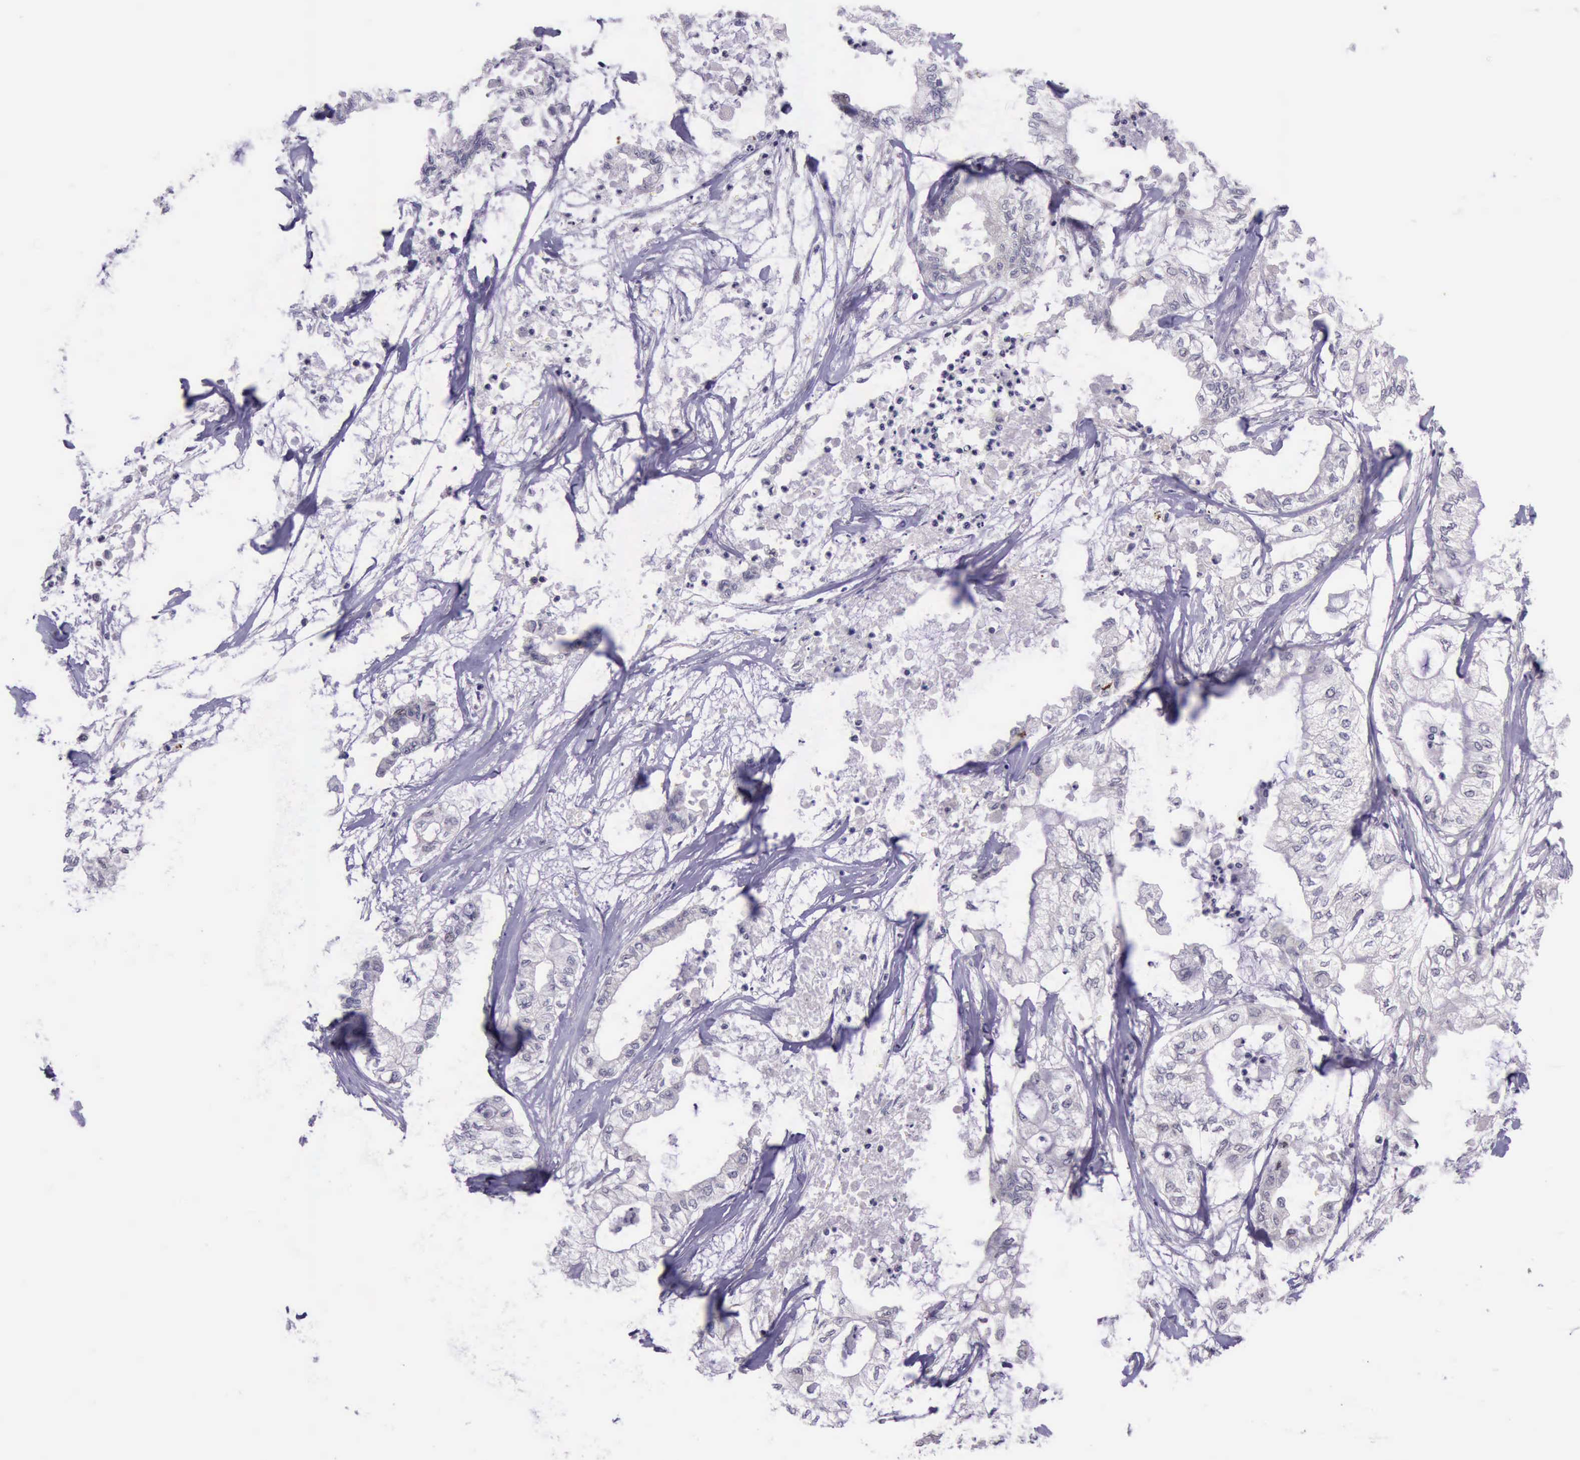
{"staining": {"intensity": "strong", "quantity": "<25%", "location": "nuclear"}, "tissue": "pancreatic cancer", "cell_type": "Tumor cells", "image_type": "cancer", "snomed": [{"axis": "morphology", "description": "Adenocarcinoma, NOS"}, {"axis": "topography", "description": "Pancreas"}], "caption": "Immunohistochemical staining of human pancreatic cancer displays medium levels of strong nuclear positivity in about <25% of tumor cells. The staining was performed using DAB (3,3'-diaminobenzidine), with brown indicating positive protein expression. Nuclei are stained blue with hematoxylin.", "gene": "PARP1", "patient": {"sex": "male", "age": 79}}